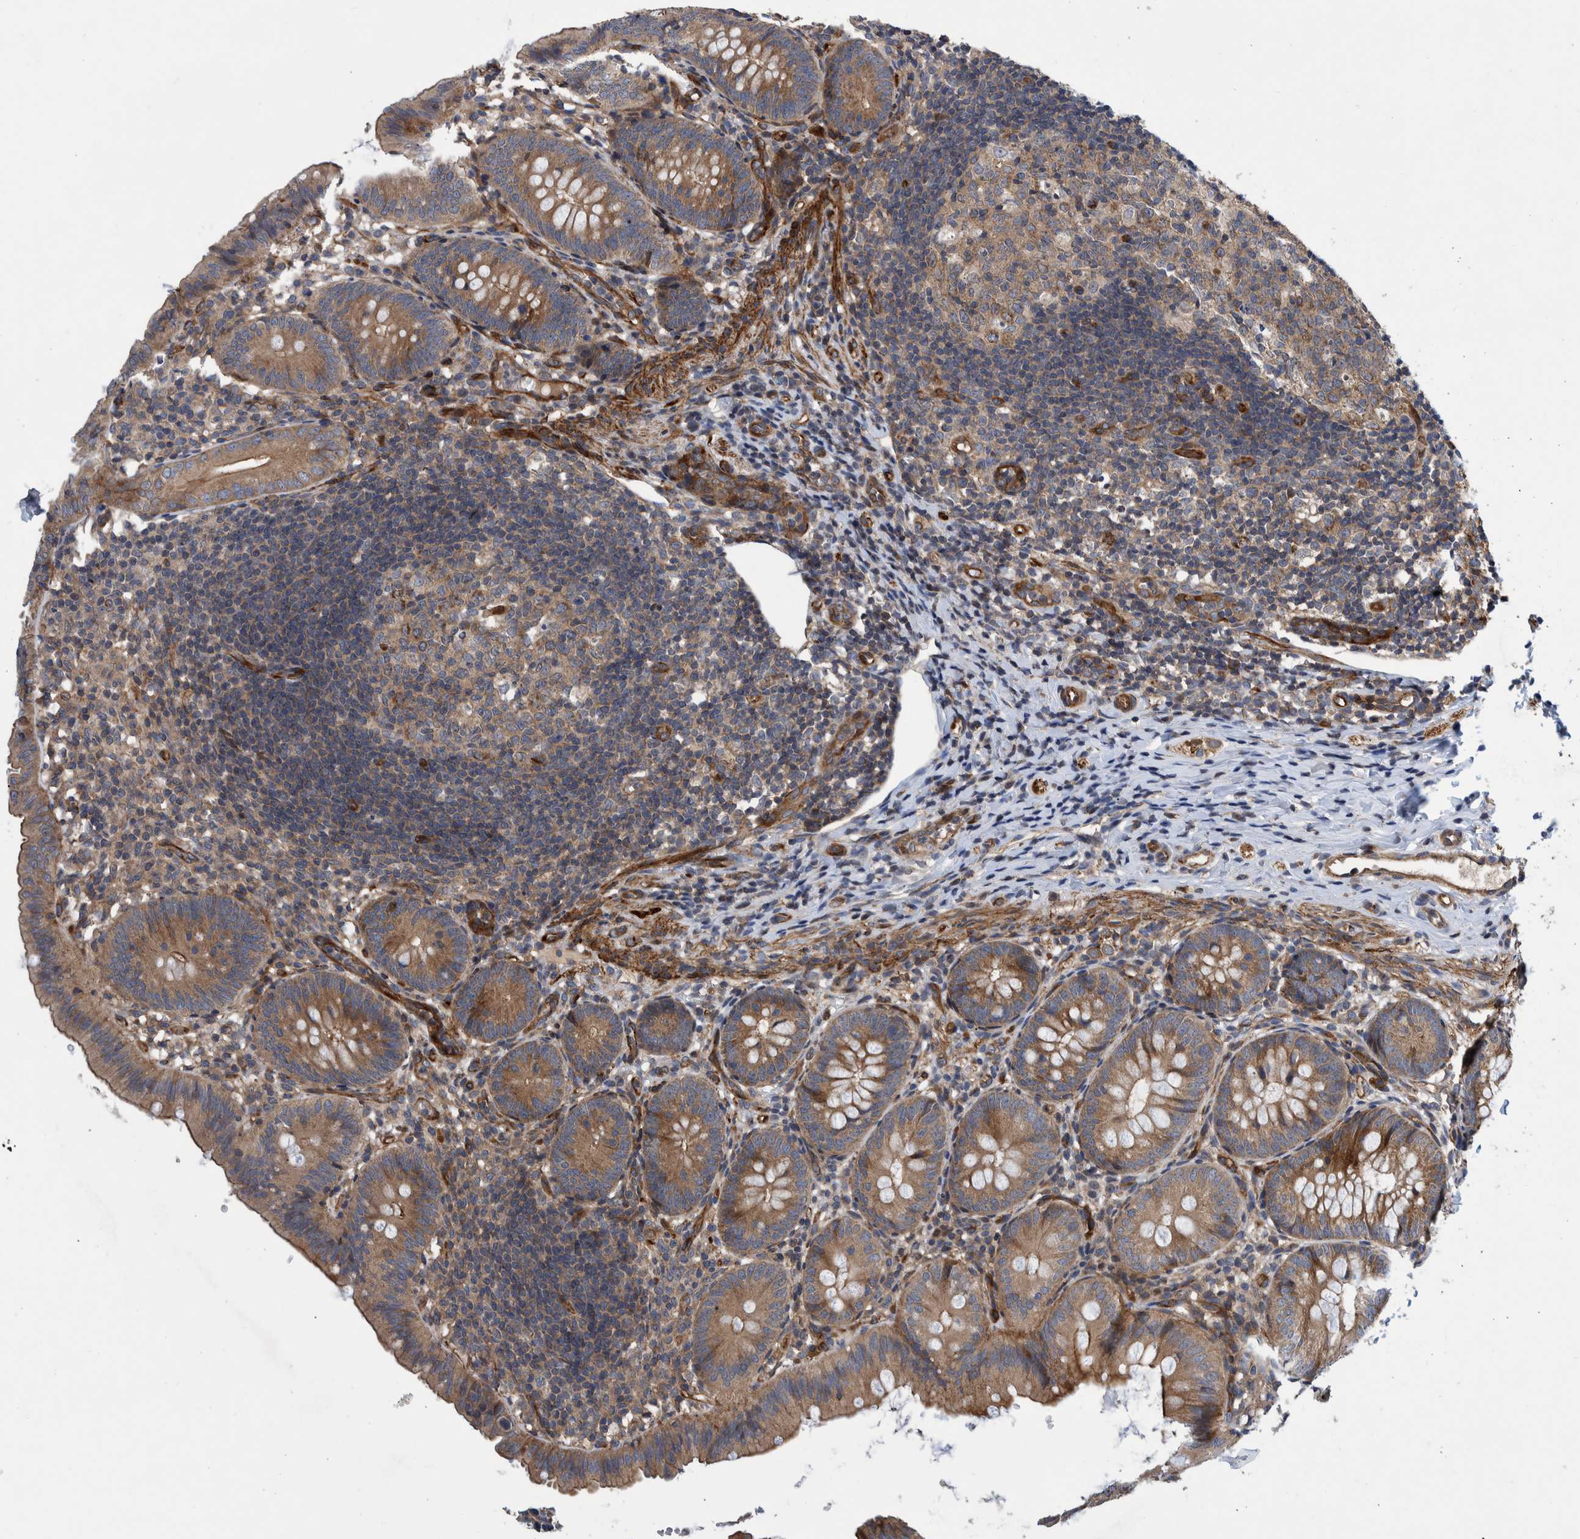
{"staining": {"intensity": "moderate", "quantity": ">75%", "location": "cytoplasmic/membranous"}, "tissue": "appendix", "cell_type": "Glandular cells", "image_type": "normal", "snomed": [{"axis": "morphology", "description": "Normal tissue, NOS"}, {"axis": "topography", "description": "Appendix"}], "caption": "IHC image of benign appendix: human appendix stained using IHC shows medium levels of moderate protein expression localized specifically in the cytoplasmic/membranous of glandular cells, appearing as a cytoplasmic/membranous brown color.", "gene": "GRPEL2", "patient": {"sex": "male", "age": 1}}